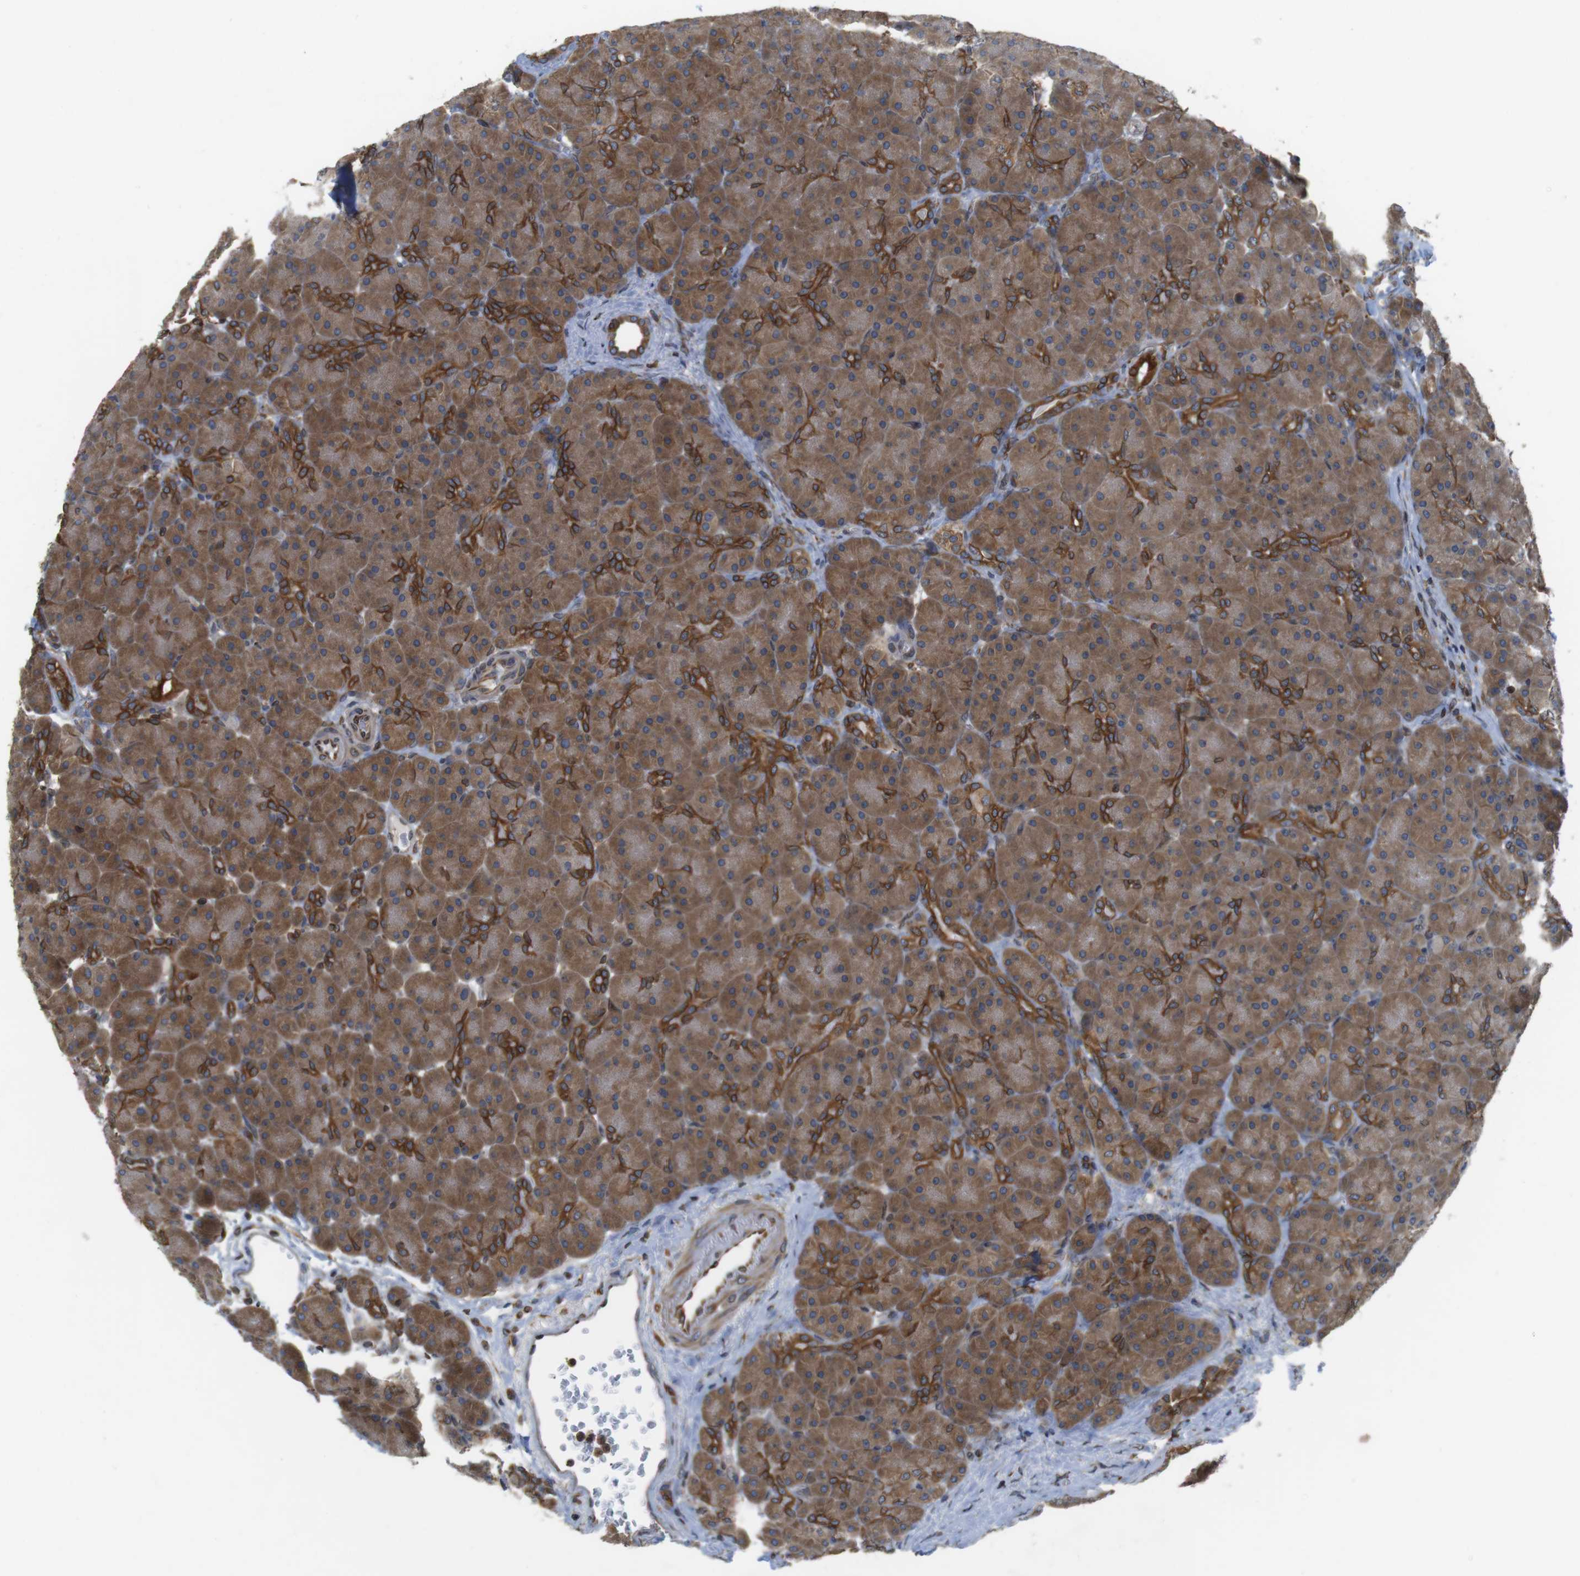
{"staining": {"intensity": "moderate", "quantity": ">75%", "location": "cytoplasmic/membranous"}, "tissue": "pancreas", "cell_type": "Exocrine glandular cells", "image_type": "normal", "snomed": [{"axis": "morphology", "description": "Normal tissue, NOS"}, {"axis": "topography", "description": "Pancreas"}], "caption": "An image showing moderate cytoplasmic/membranous positivity in approximately >75% of exocrine glandular cells in benign pancreas, as visualized by brown immunohistochemical staining.", "gene": "ARL6IP5", "patient": {"sex": "male", "age": 66}}